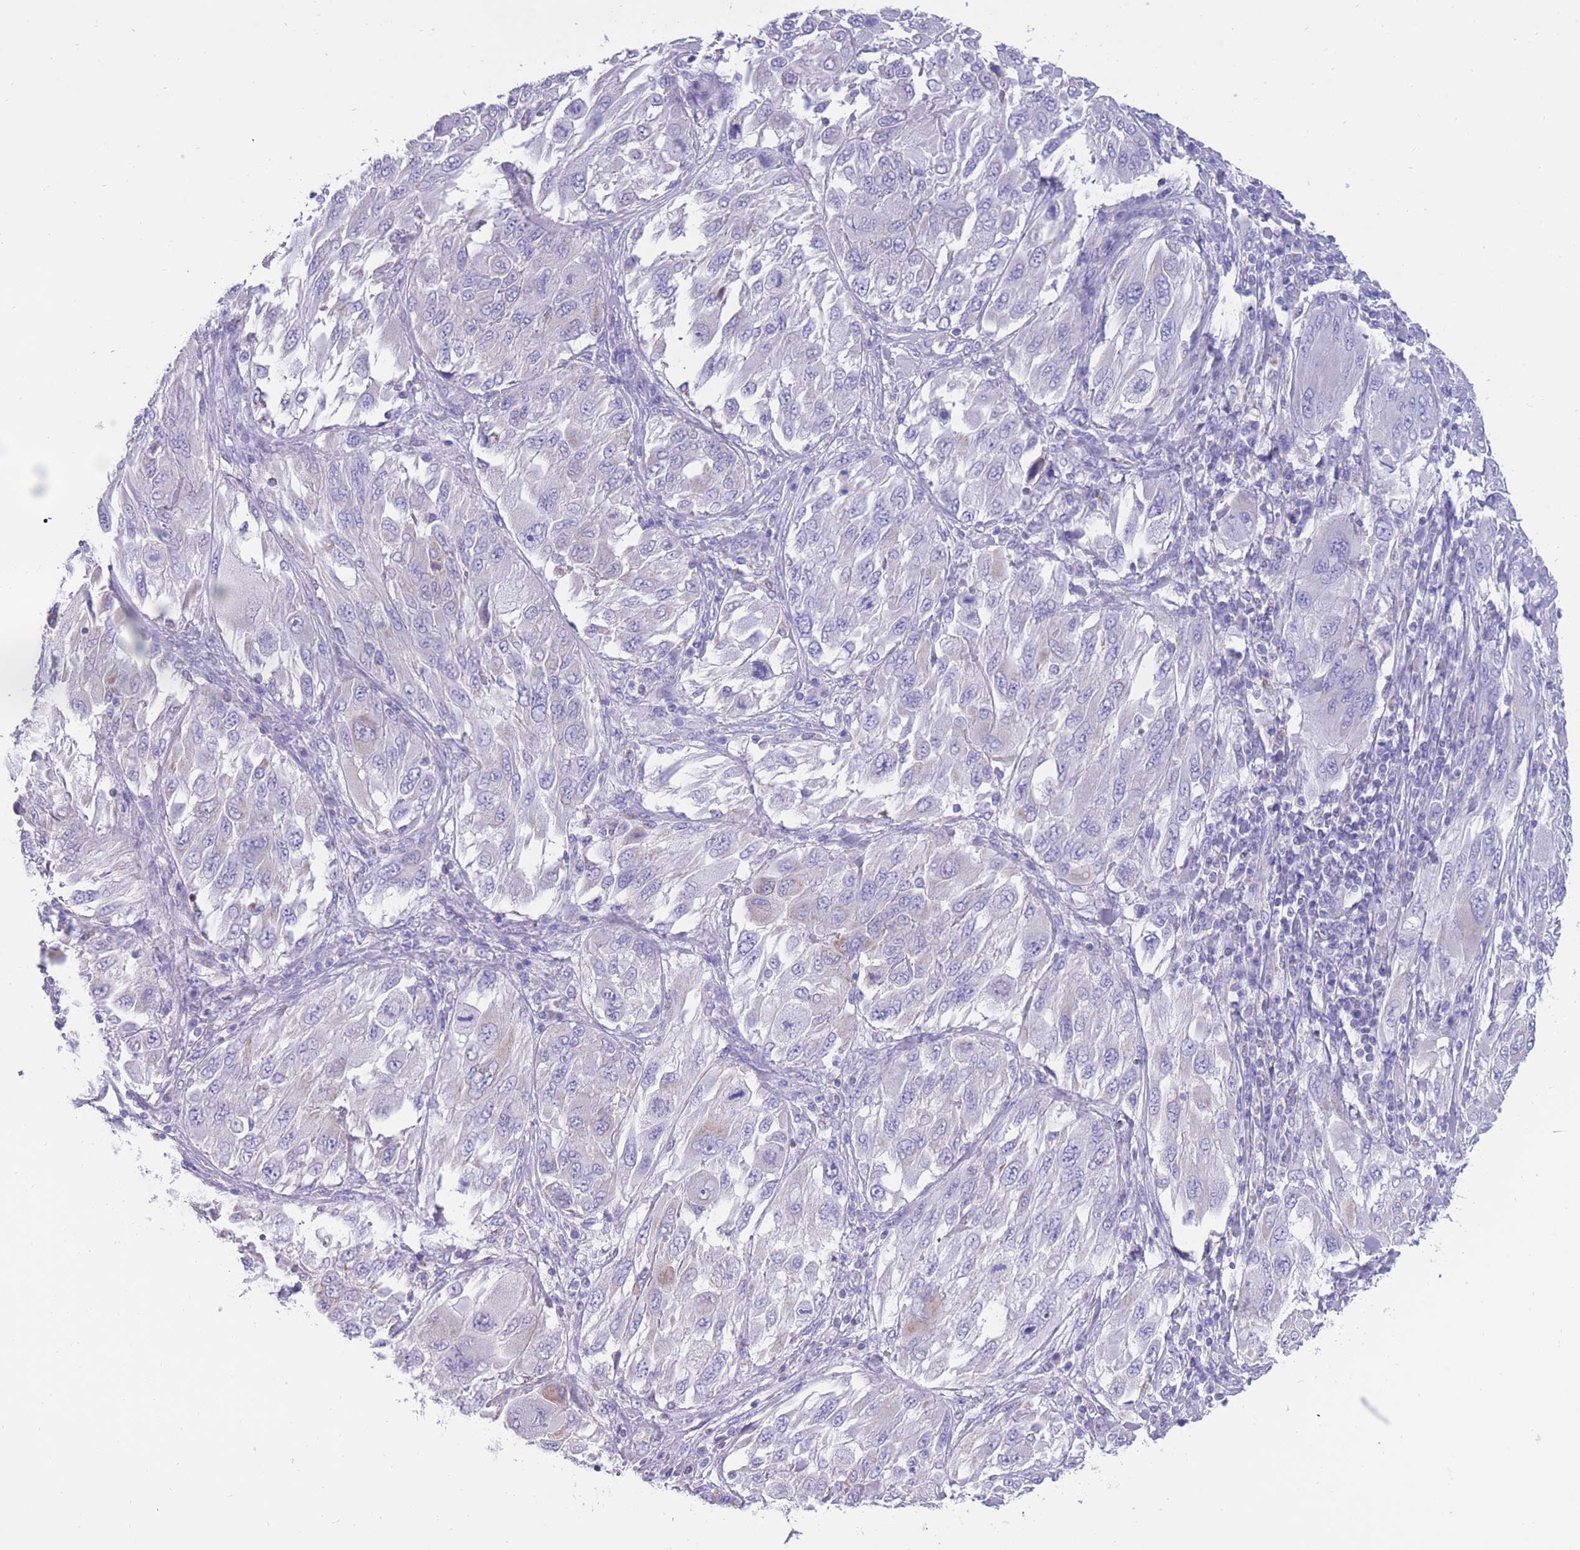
{"staining": {"intensity": "negative", "quantity": "none", "location": "none"}, "tissue": "melanoma", "cell_type": "Tumor cells", "image_type": "cancer", "snomed": [{"axis": "morphology", "description": "Malignant melanoma, NOS"}, {"axis": "topography", "description": "Skin"}], "caption": "The immunohistochemistry histopathology image has no significant expression in tumor cells of melanoma tissue. (DAB immunohistochemistry (IHC) visualized using brightfield microscopy, high magnification).", "gene": "INTS2", "patient": {"sex": "female", "age": 91}}